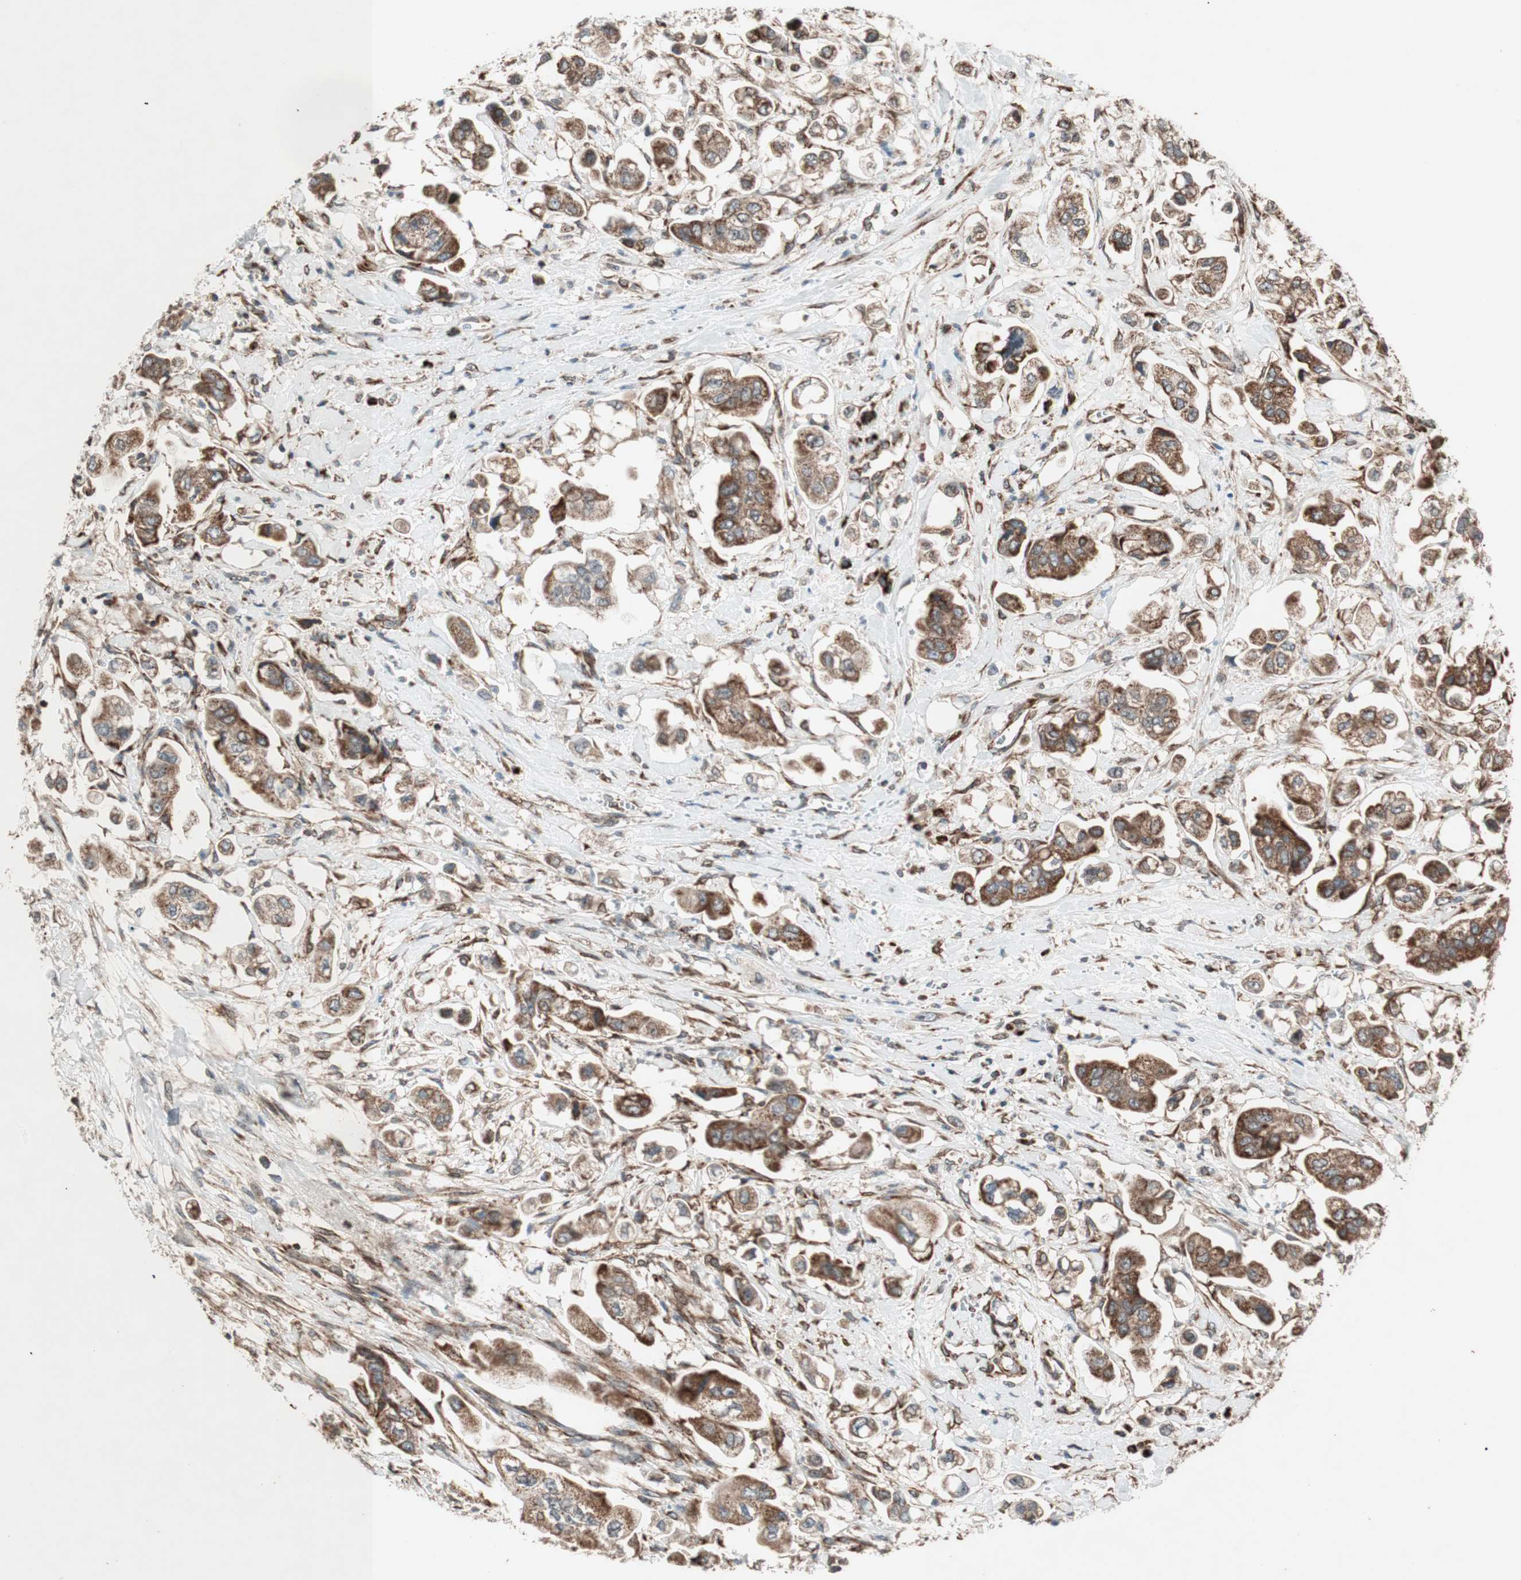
{"staining": {"intensity": "strong", "quantity": ">75%", "location": "cytoplasmic/membranous"}, "tissue": "stomach cancer", "cell_type": "Tumor cells", "image_type": "cancer", "snomed": [{"axis": "morphology", "description": "Adenocarcinoma, NOS"}, {"axis": "topography", "description": "Stomach"}], "caption": "This is an image of IHC staining of stomach cancer (adenocarcinoma), which shows strong positivity in the cytoplasmic/membranous of tumor cells.", "gene": "NUP62", "patient": {"sex": "male", "age": 62}}